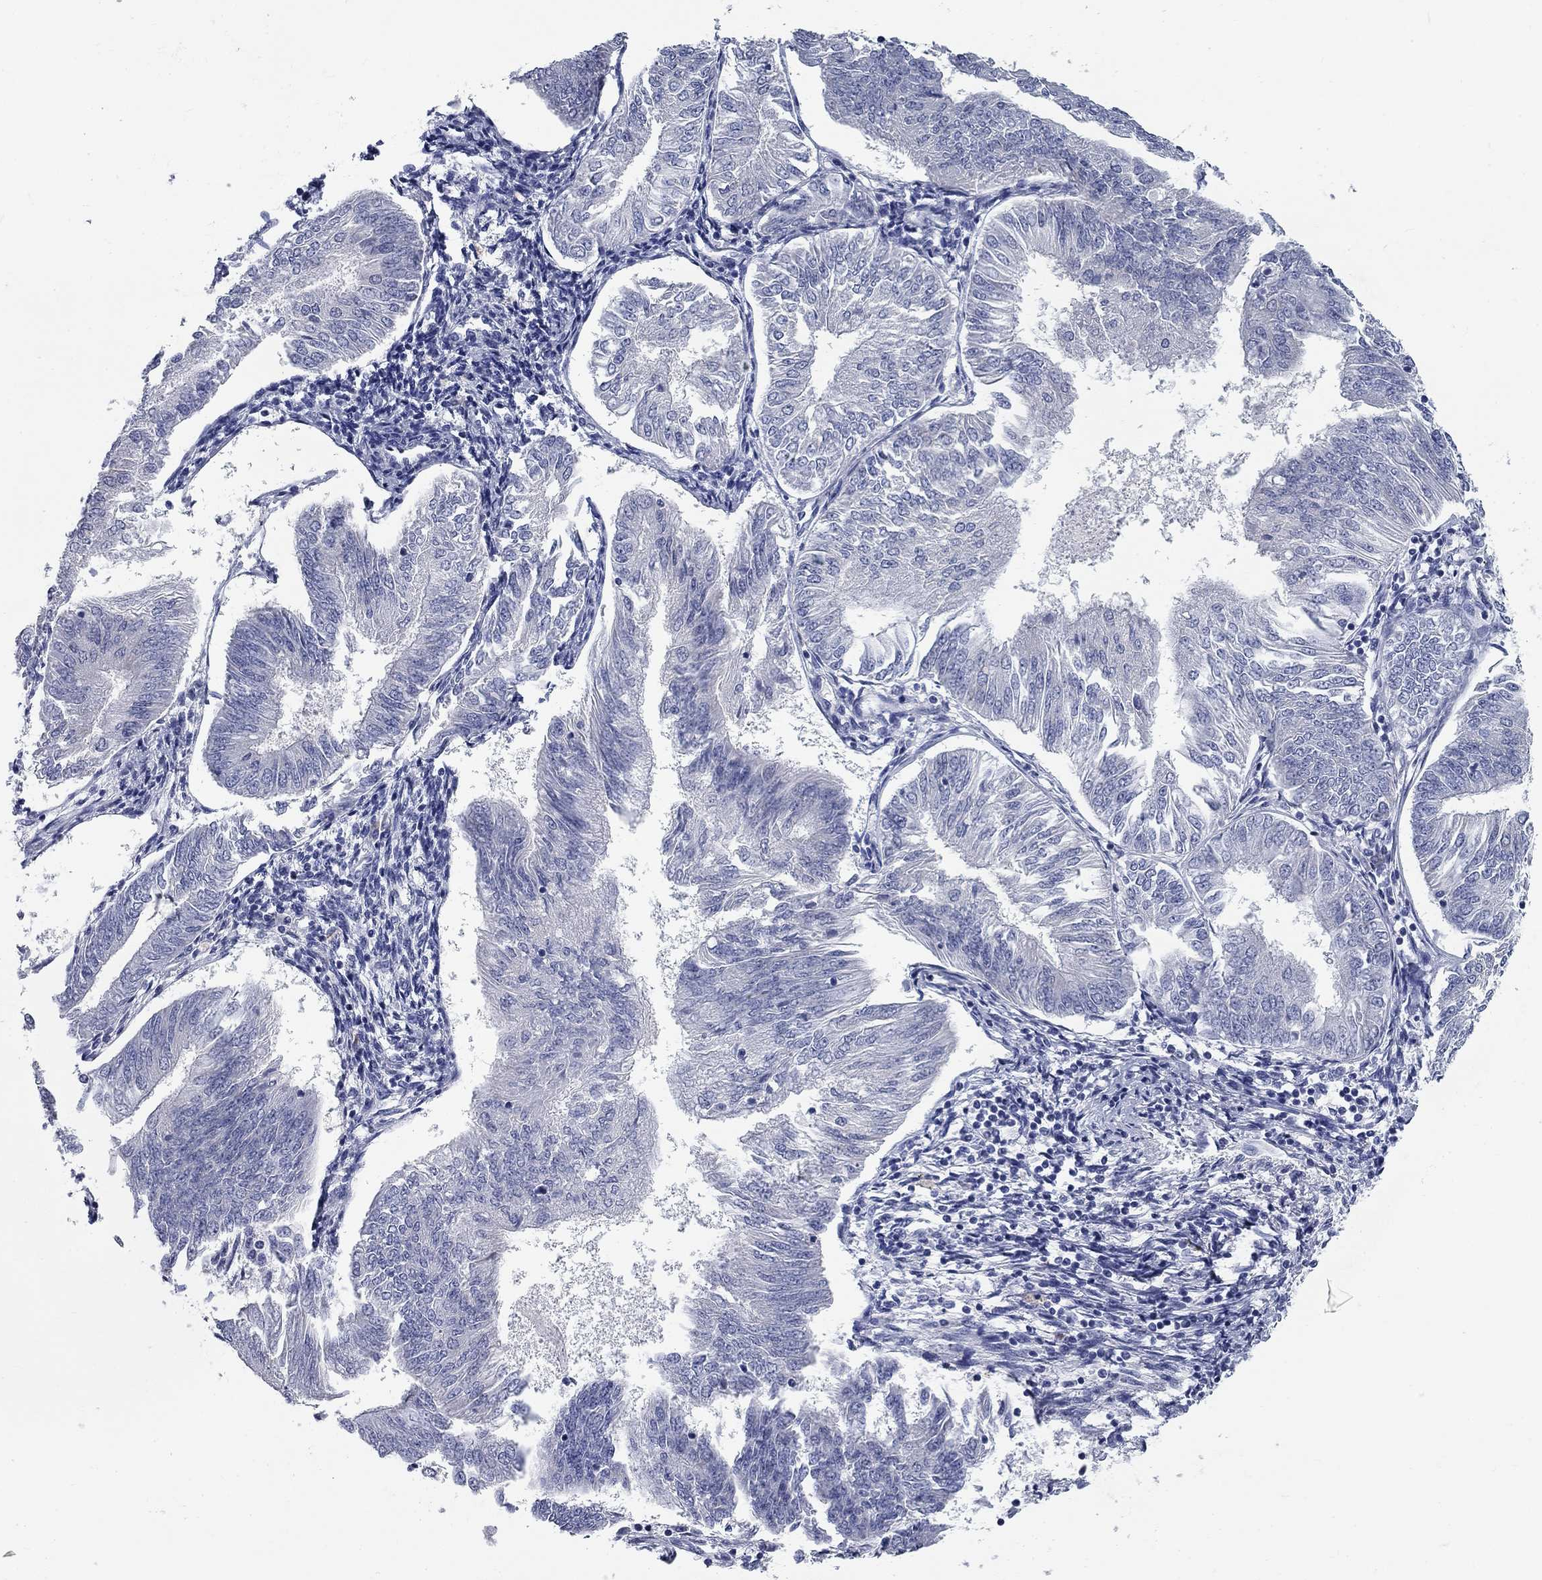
{"staining": {"intensity": "negative", "quantity": "none", "location": "none"}, "tissue": "endometrial cancer", "cell_type": "Tumor cells", "image_type": "cancer", "snomed": [{"axis": "morphology", "description": "Adenocarcinoma, NOS"}, {"axis": "topography", "description": "Endometrium"}], "caption": "Endometrial cancer was stained to show a protein in brown. There is no significant positivity in tumor cells. The staining is performed using DAB brown chromogen with nuclei counter-stained in using hematoxylin.", "gene": "SYT12", "patient": {"sex": "female", "age": 58}}